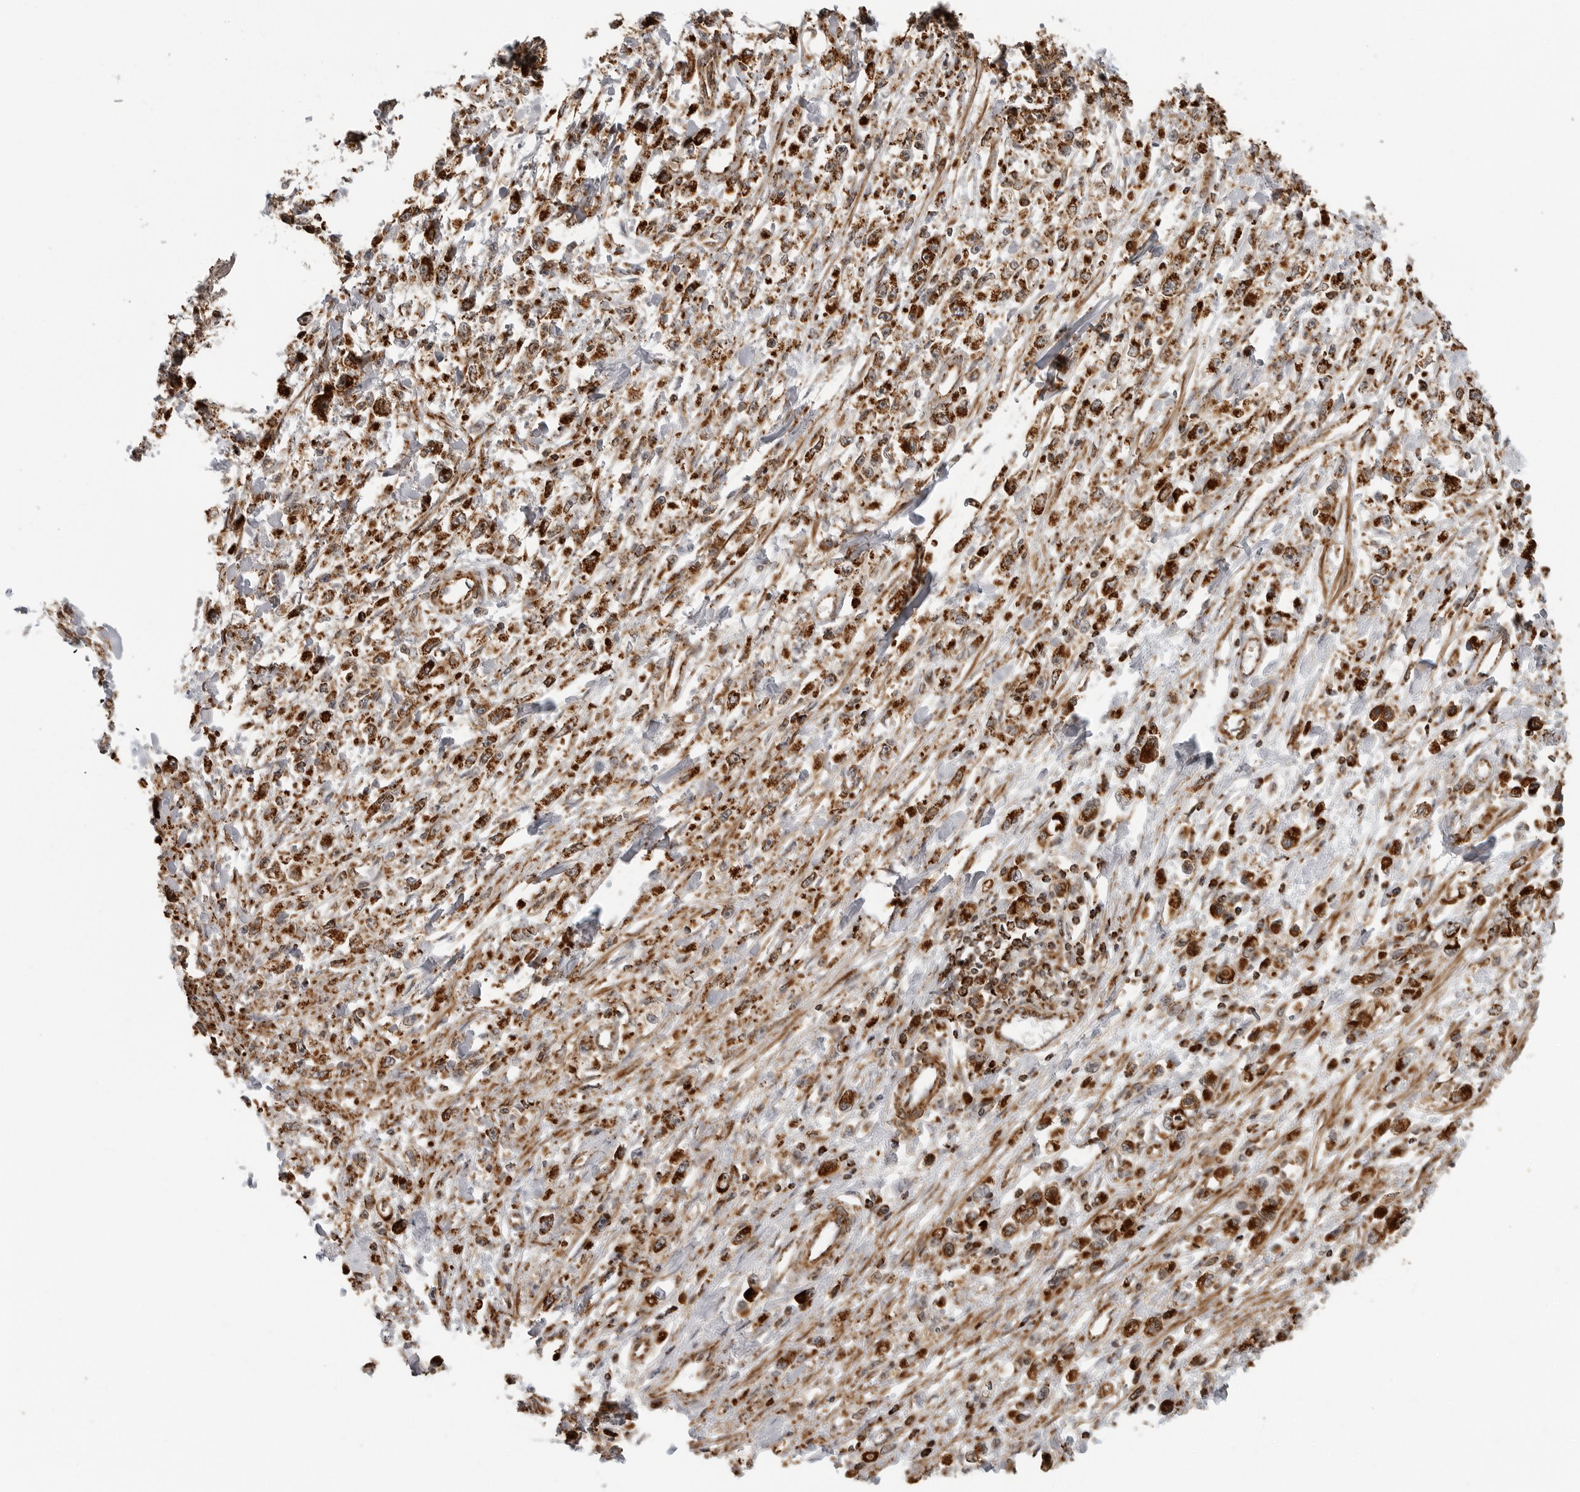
{"staining": {"intensity": "strong", "quantity": ">75%", "location": "cytoplasmic/membranous"}, "tissue": "stomach cancer", "cell_type": "Tumor cells", "image_type": "cancer", "snomed": [{"axis": "morphology", "description": "Adenocarcinoma, NOS"}, {"axis": "topography", "description": "Stomach"}], "caption": "An immunohistochemistry (IHC) histopathology image of neoplastic tissue is shown. Protein staining in brown highlights strong cytoplasmic/membranous positivity in stomach cancer (adenocarcinoma) within tumor cells.", "gene": "BMP2K", "patient": {"sex": "female", "age": 59}}